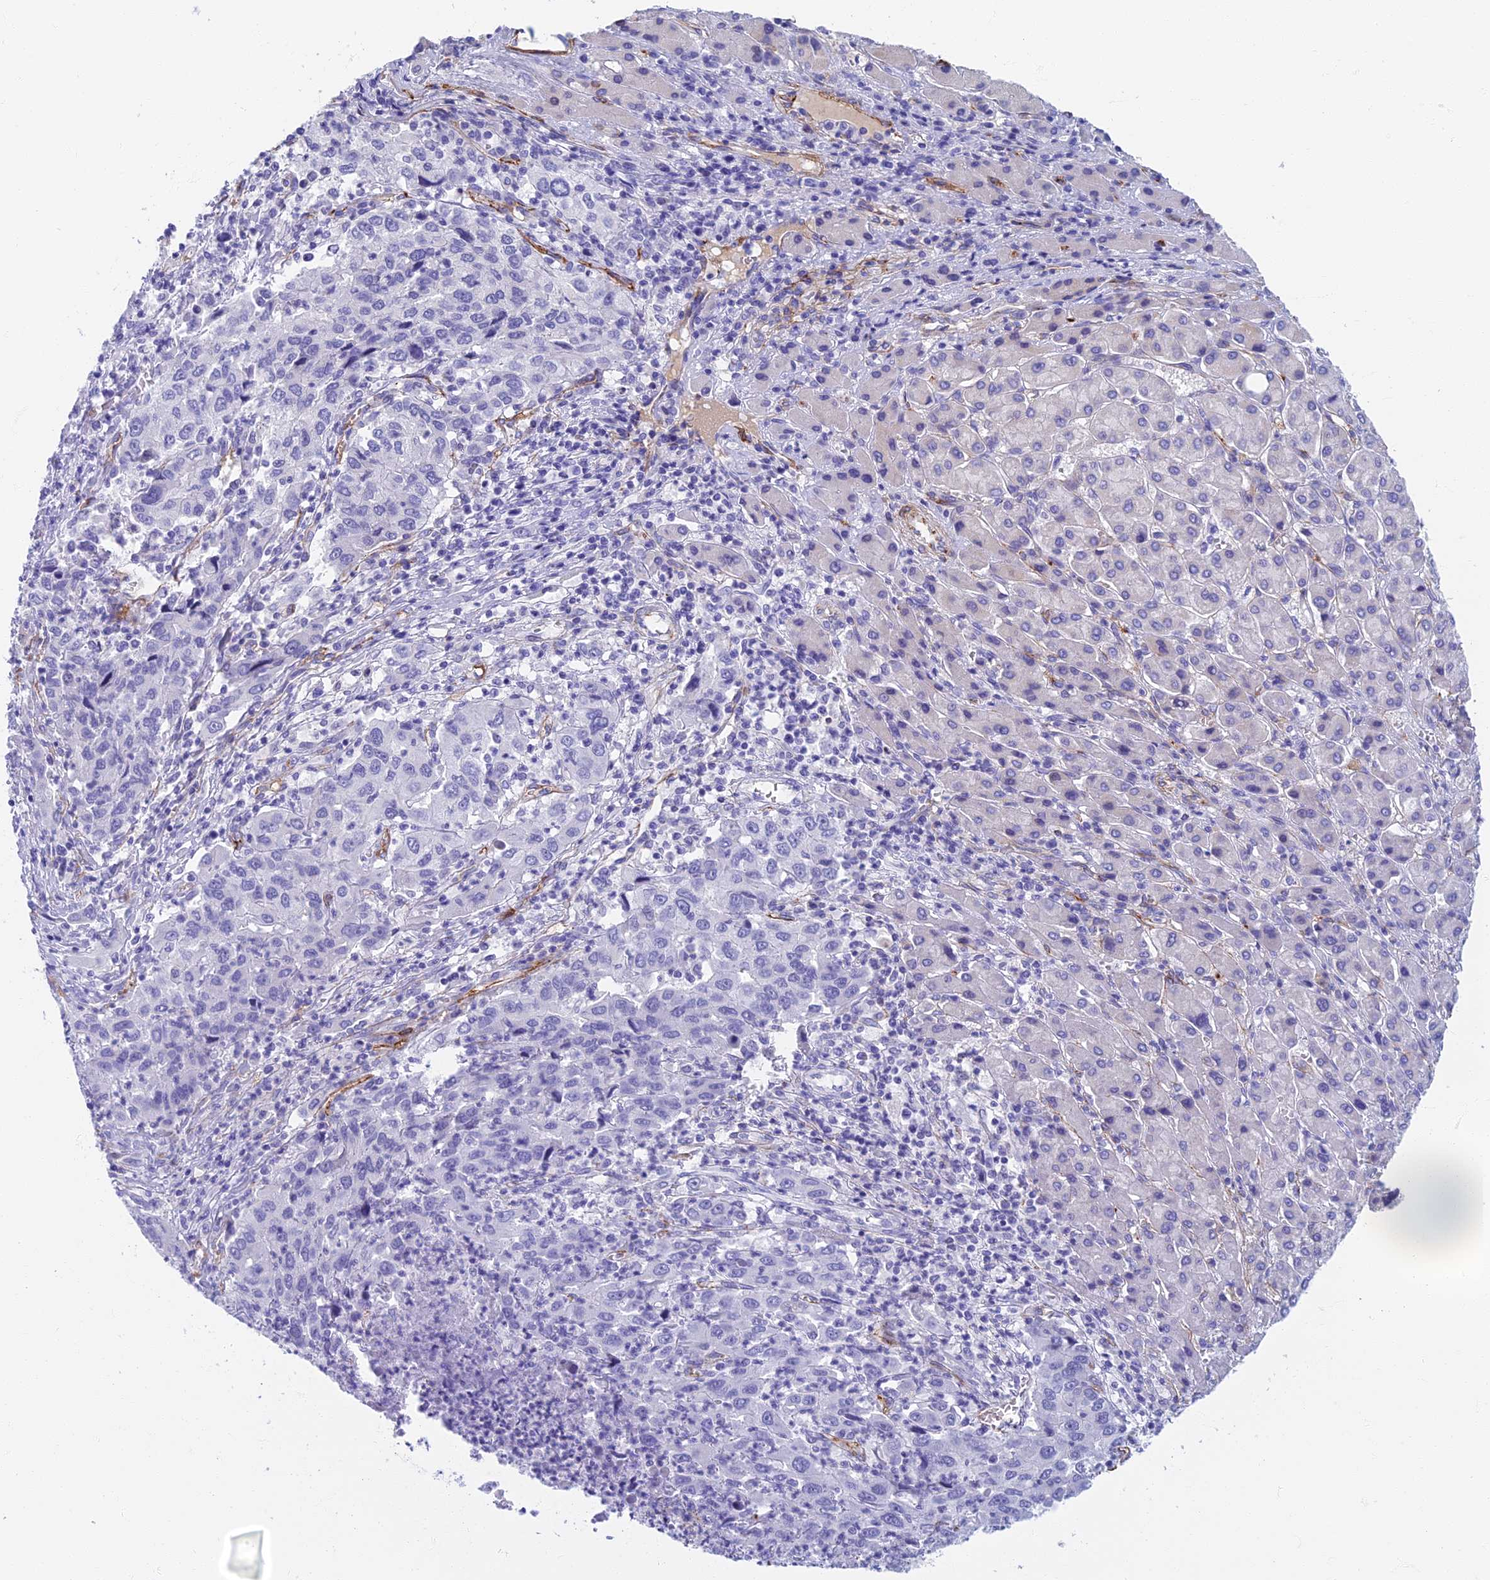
{"staining": {"intensity": "negative", "quantity": "none", "location": "none"}, "tissue": "liver cancer", "cell_type": "Tumor cells", "image_type": "cancer", "snomed": [{"axis": "morphology", "description": "Carcinoma, Hepatocellular, NOS"}, {"axis": "topography", "description": "Liver"}], "caption": "The IHC micrograph has no significant positivity in tumor cells of liver cancer tissue.", "gene": "ETFRF1", "patient": {"sex": "male", "age": 63}}